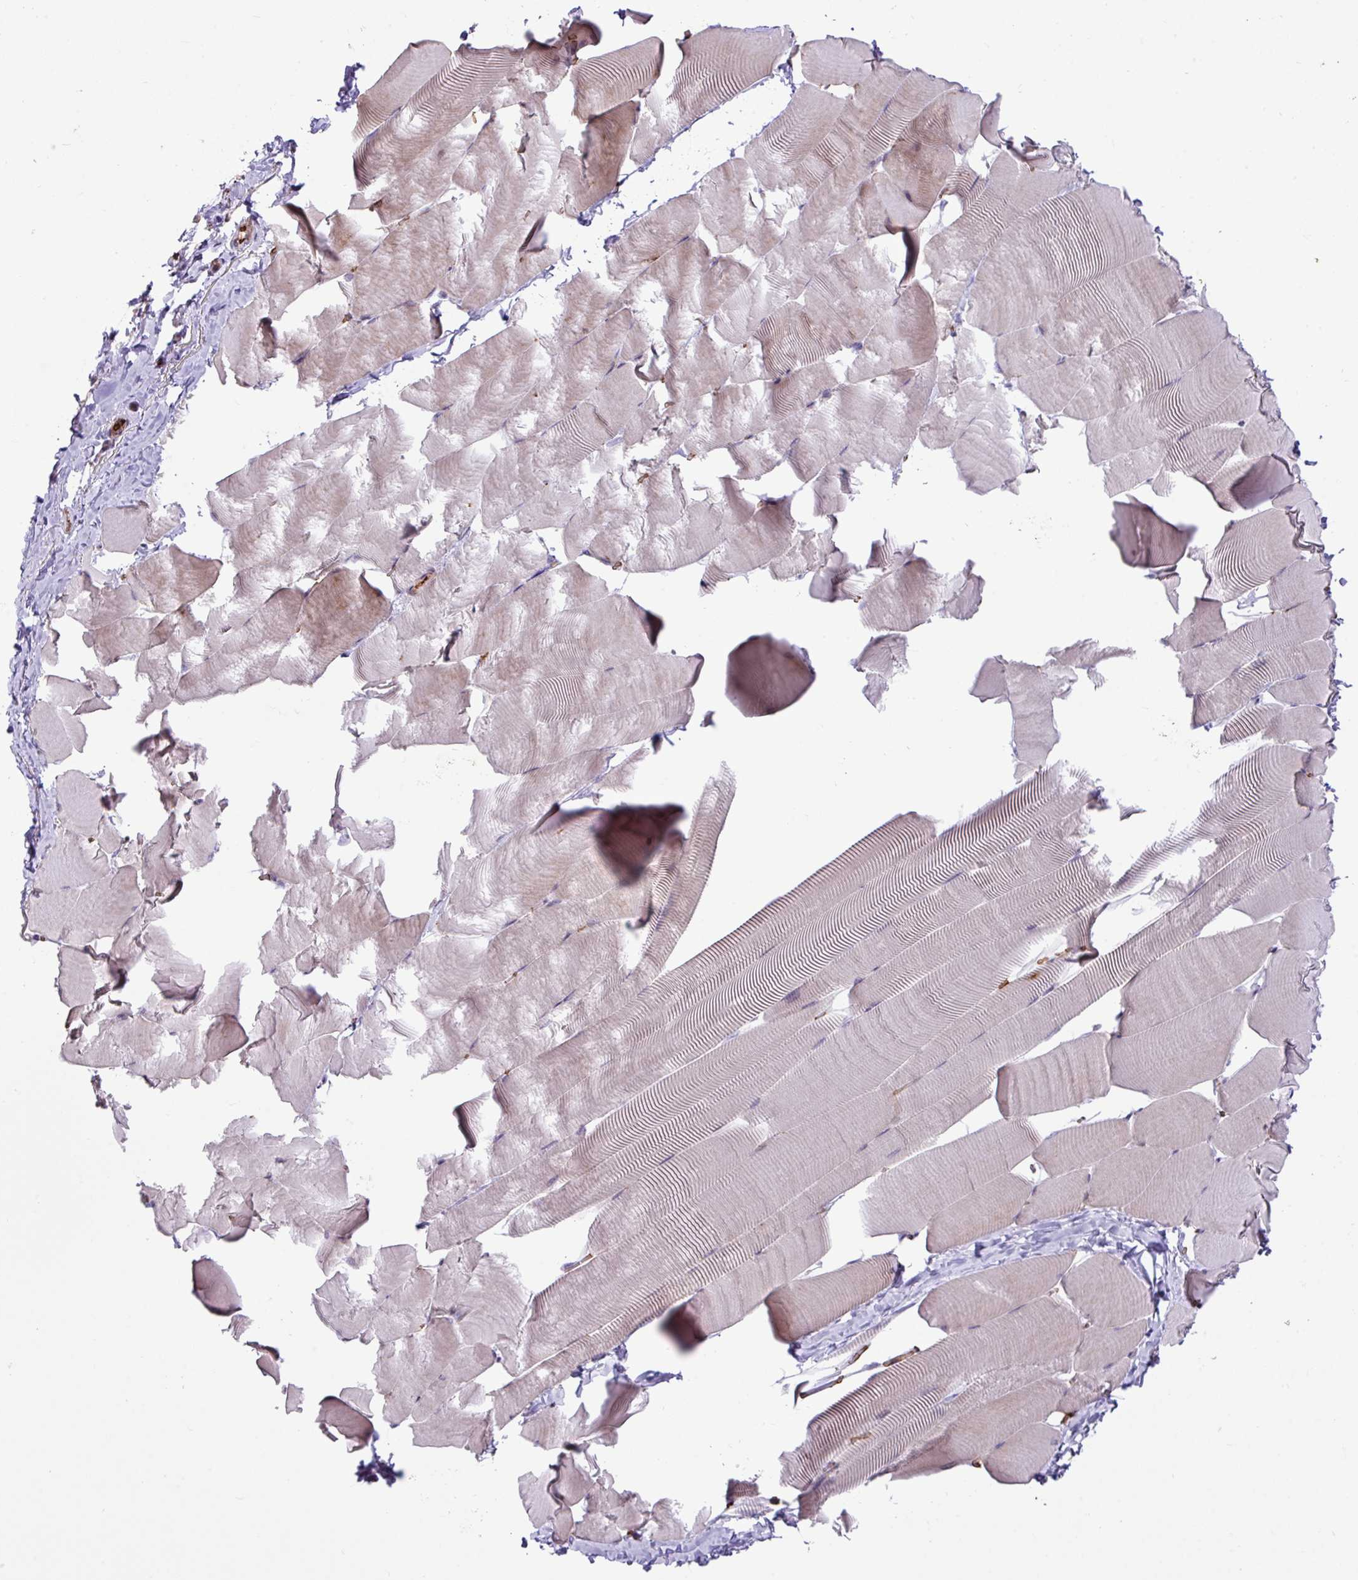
{"staining": {"intensity": "weak", "quantity": "25%-75%", "location": "cytoplasmic/membranous"}, "tissue": "skeletal muscle", "cell_type": "Myocytes", "image_type": "normal", "snomed": [{"axis": "morphology", "description": "Normal tissue, NOS"}, {"axis": "topography", "description": "Skeletal muscle"}], "caption": "The histopathology image reveals immunohistochemical staining of unremarkable skeletal muscle. There is weak cytoplasmic/membranous staining is present in about 25%-75% of myocytes.", "gene": "RAD21L1", "patient": {"sex": "male", "age": 25}}